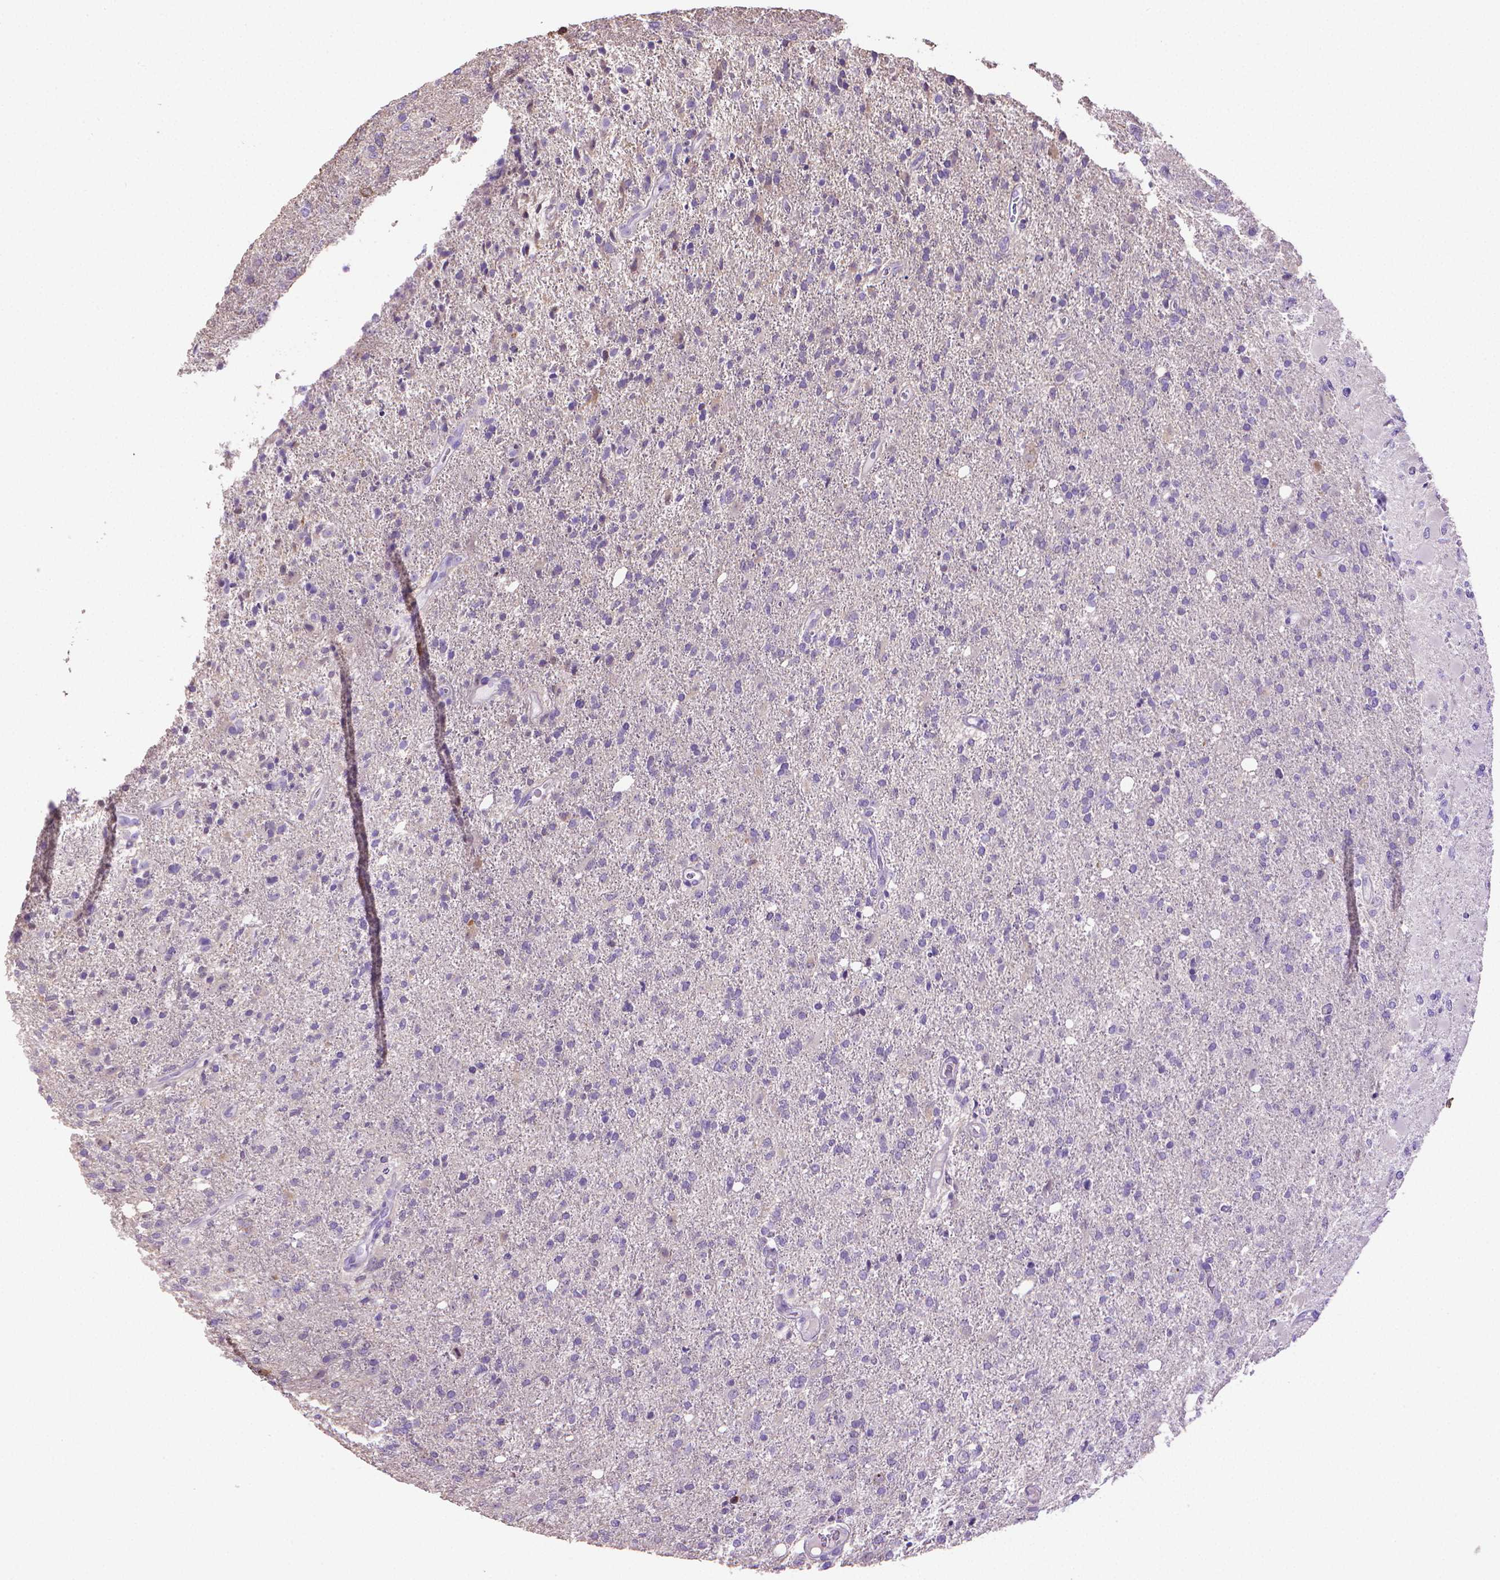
{"staining": {"intensity": "negative", "quantity": "none", "location": "none"}, "tissue": "glioma", "cell_type": "Tumor cells", "image_type": "cancer", "snomed": [{"axis": "morphology", "description": "Glioma, malignant, High grade"}, {"axis": "topography", "description": "Cerebral cortex"}], "caption": "This is an immunohistochemistry (IHC) histopathology image of human glioma. There is no expression in tumor cells.", "gene": "PNMA2", "patient": {"sex": "male", "age": 70}}